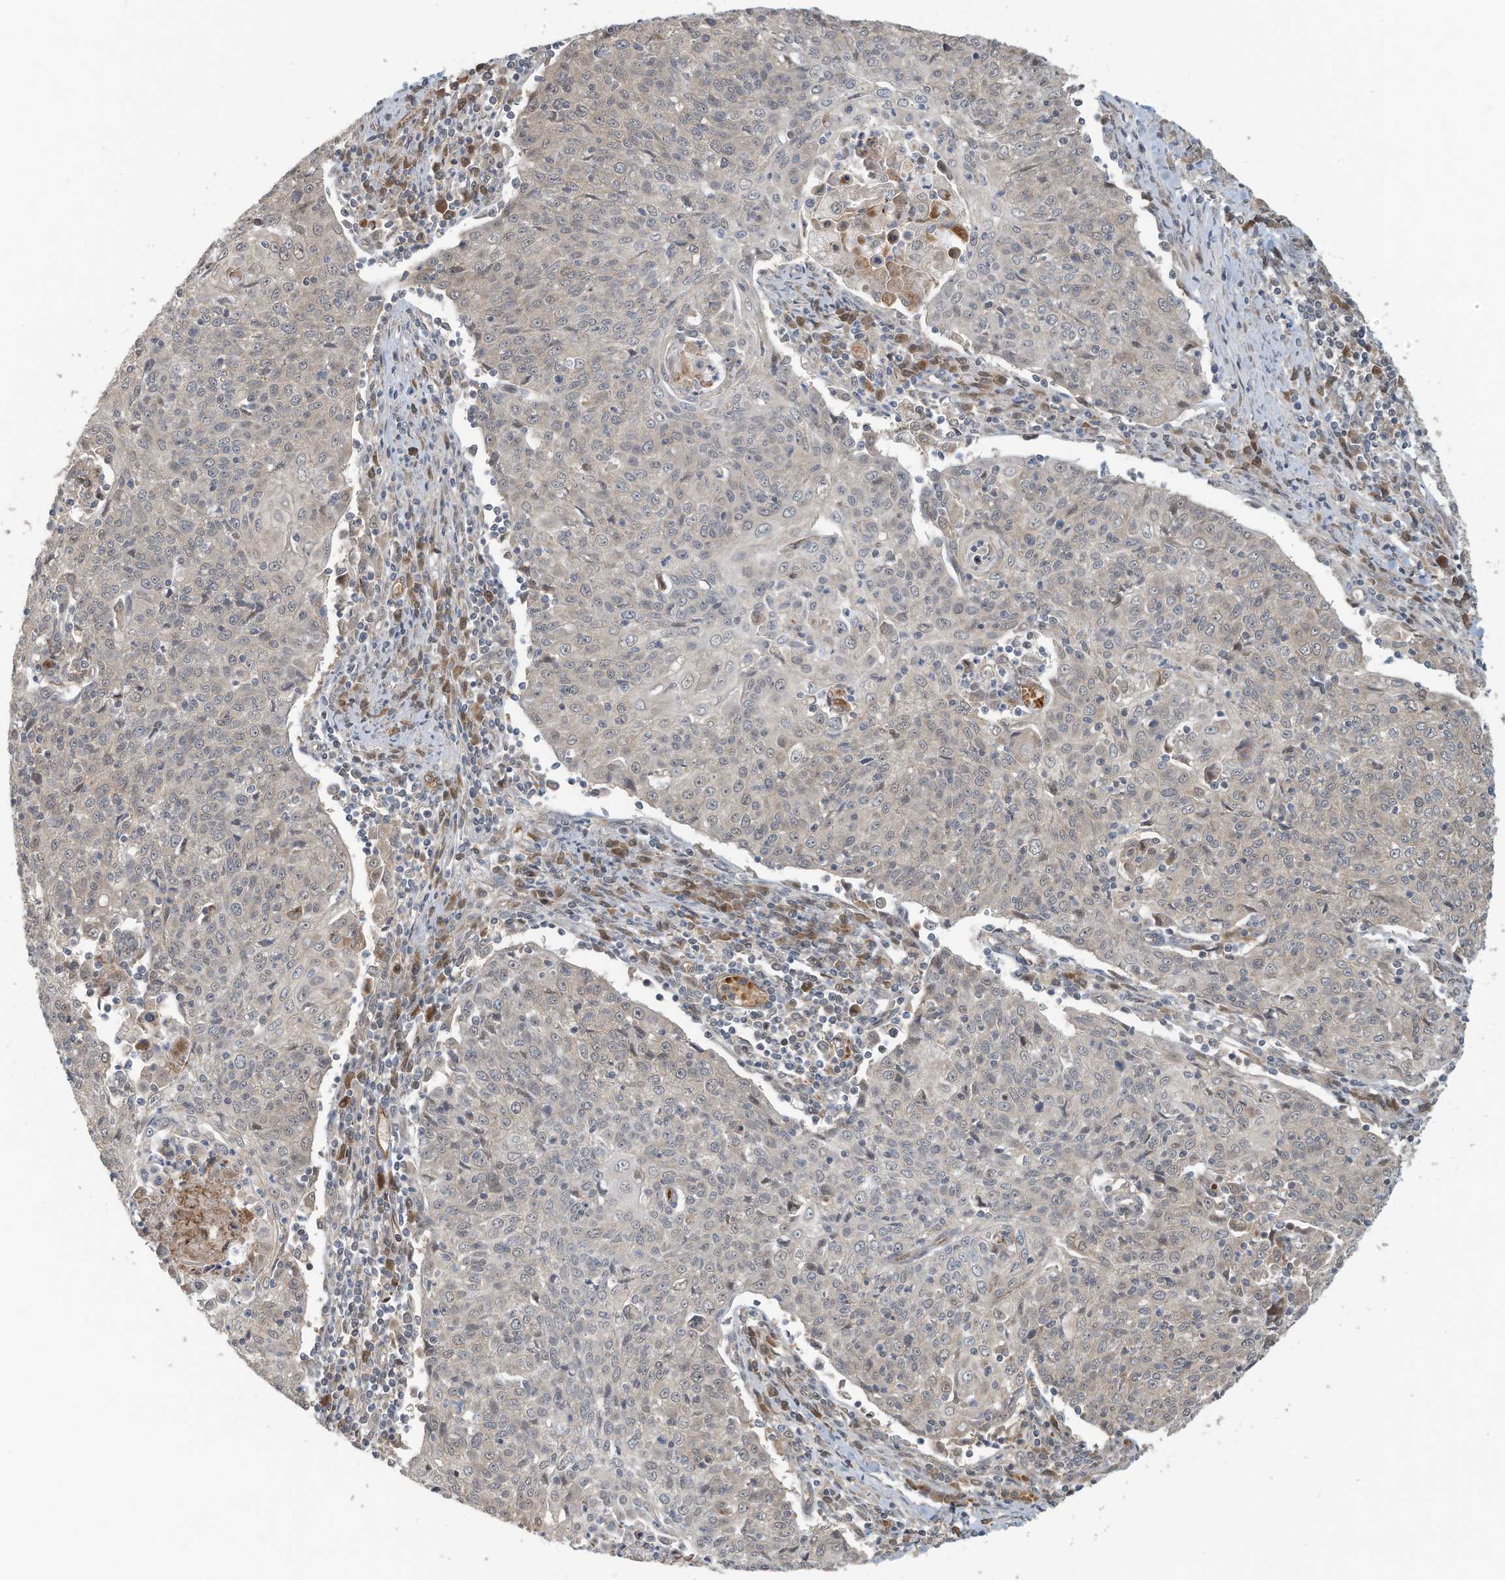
{"staining": {"intensity": "weak", "quantity": "<25%", "location": "cytoplasmic/membranous"}, "tissue": "cervical cancer", "cell_type": "Tumor cells", "image_type": "cancer", "snomed": [{"axis": "morphology", "description": "Squamous cell carcinoma, NOS"}, {"axis": "topography", "description": "Cervix"}], "caption": "This micrograph is of cervical cancer stained with immunohistochemistry (IHC) to label a protein in brown with the nuclei are counter-stained blue. There is no expression in tumor cells.", "gene": "ERI2", "patient": {"sex": "female", "age": 48}}